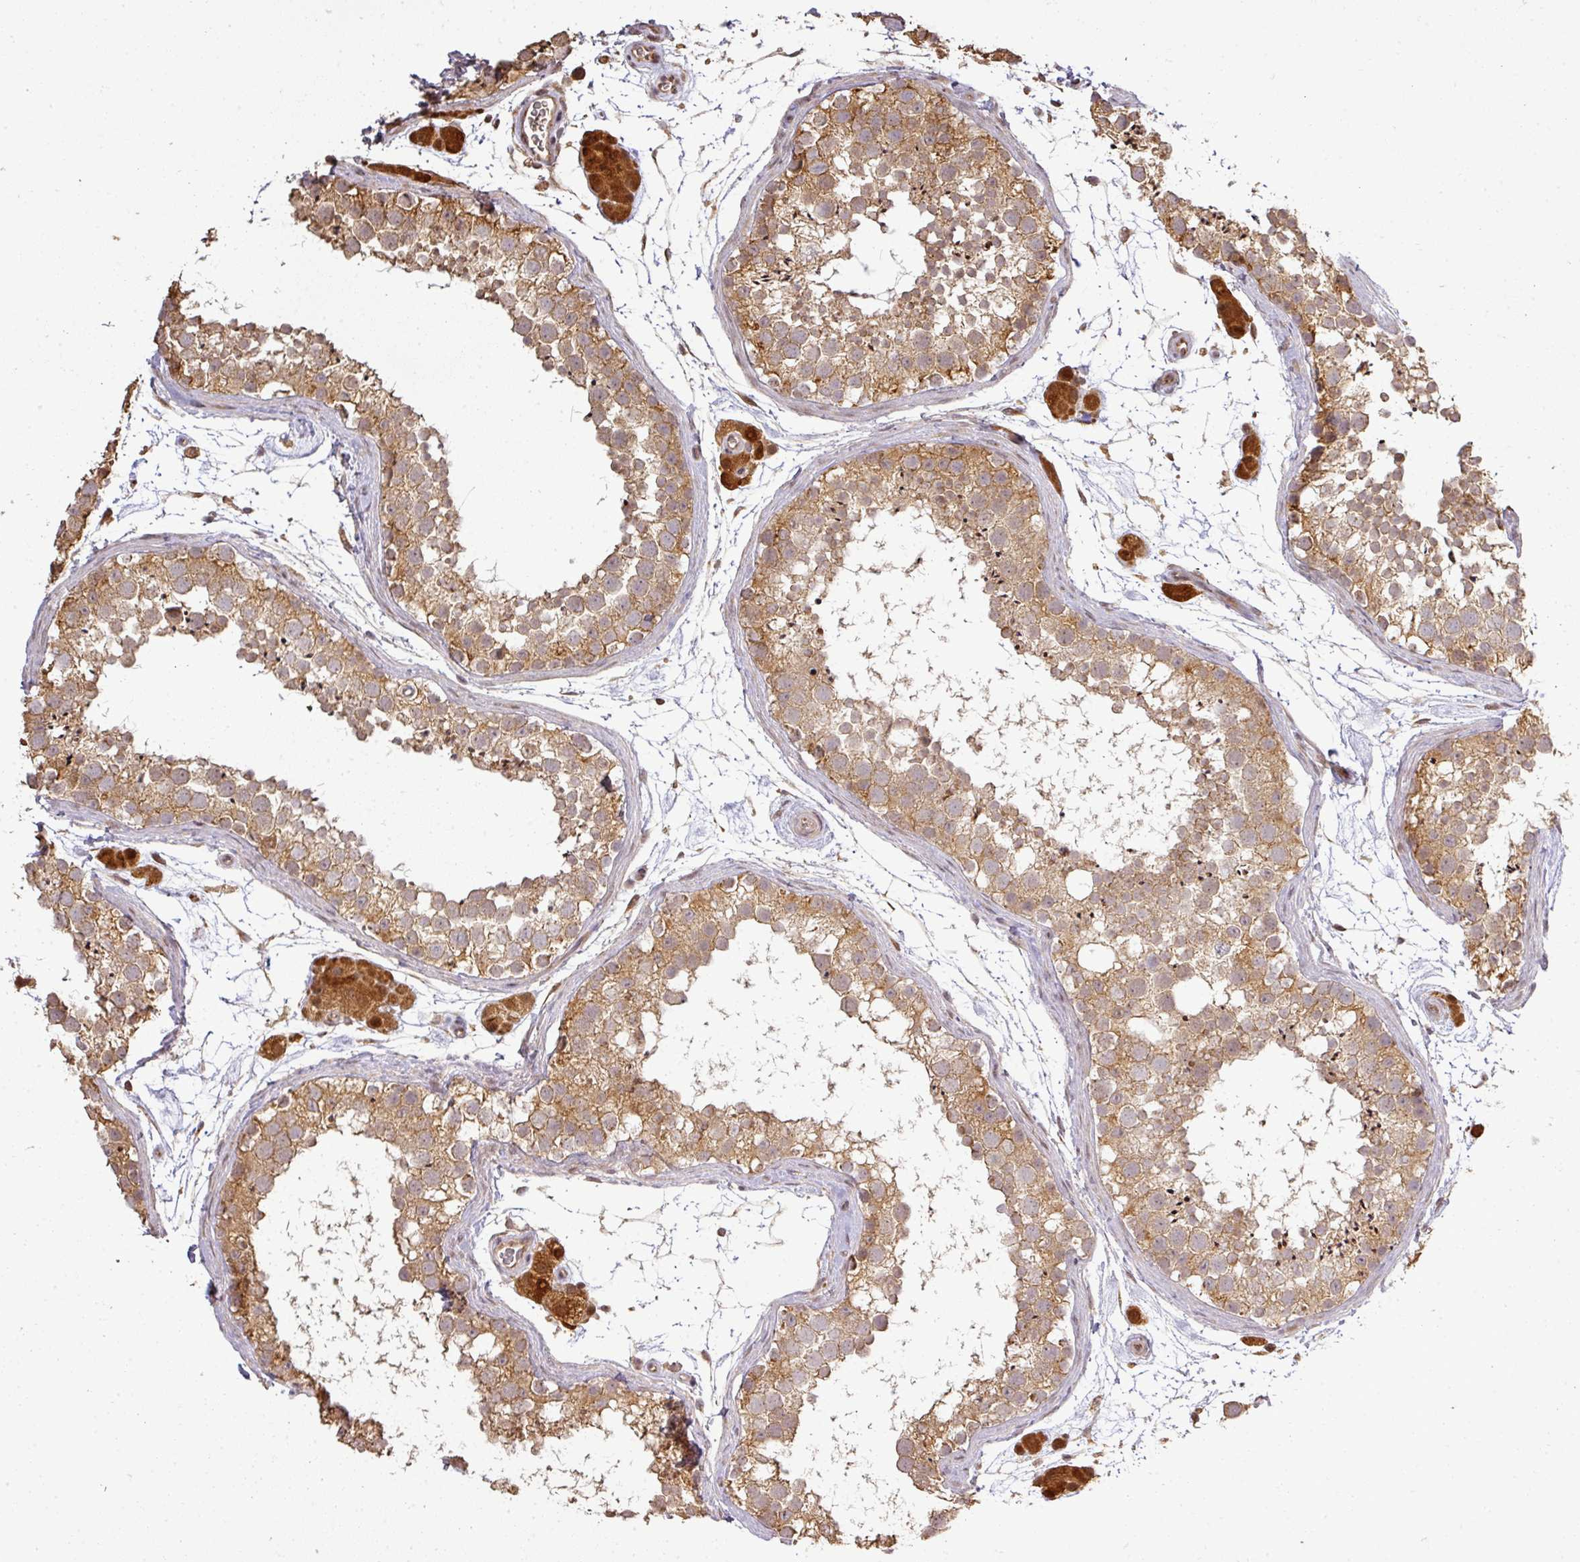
{"staining": {"intensity": "moderate", "quantity": ">75%", "location": "cytoplasmic/membranous"}, "tissue": "testis", "cell_type": "Cells in seminiferous ducts", "image_type": "normal", "snomed": [{"axis": "morphology", "description": "Normal tissue, NOS"}, {"axis": "topography", "description": "Testis"}], "caption": "IHC photomicrograph of benign testis: human testis stained using immunohistochemistry (IHC) shows medium levels of moderate protein expression localized specifically in the cytoplasmic/membranous of cells in seminiferous ducts, appearing as a cytoplasmic/membranous brown color.", "gene": "FAIM", "patient": {"sex": "male", "age": 41}}